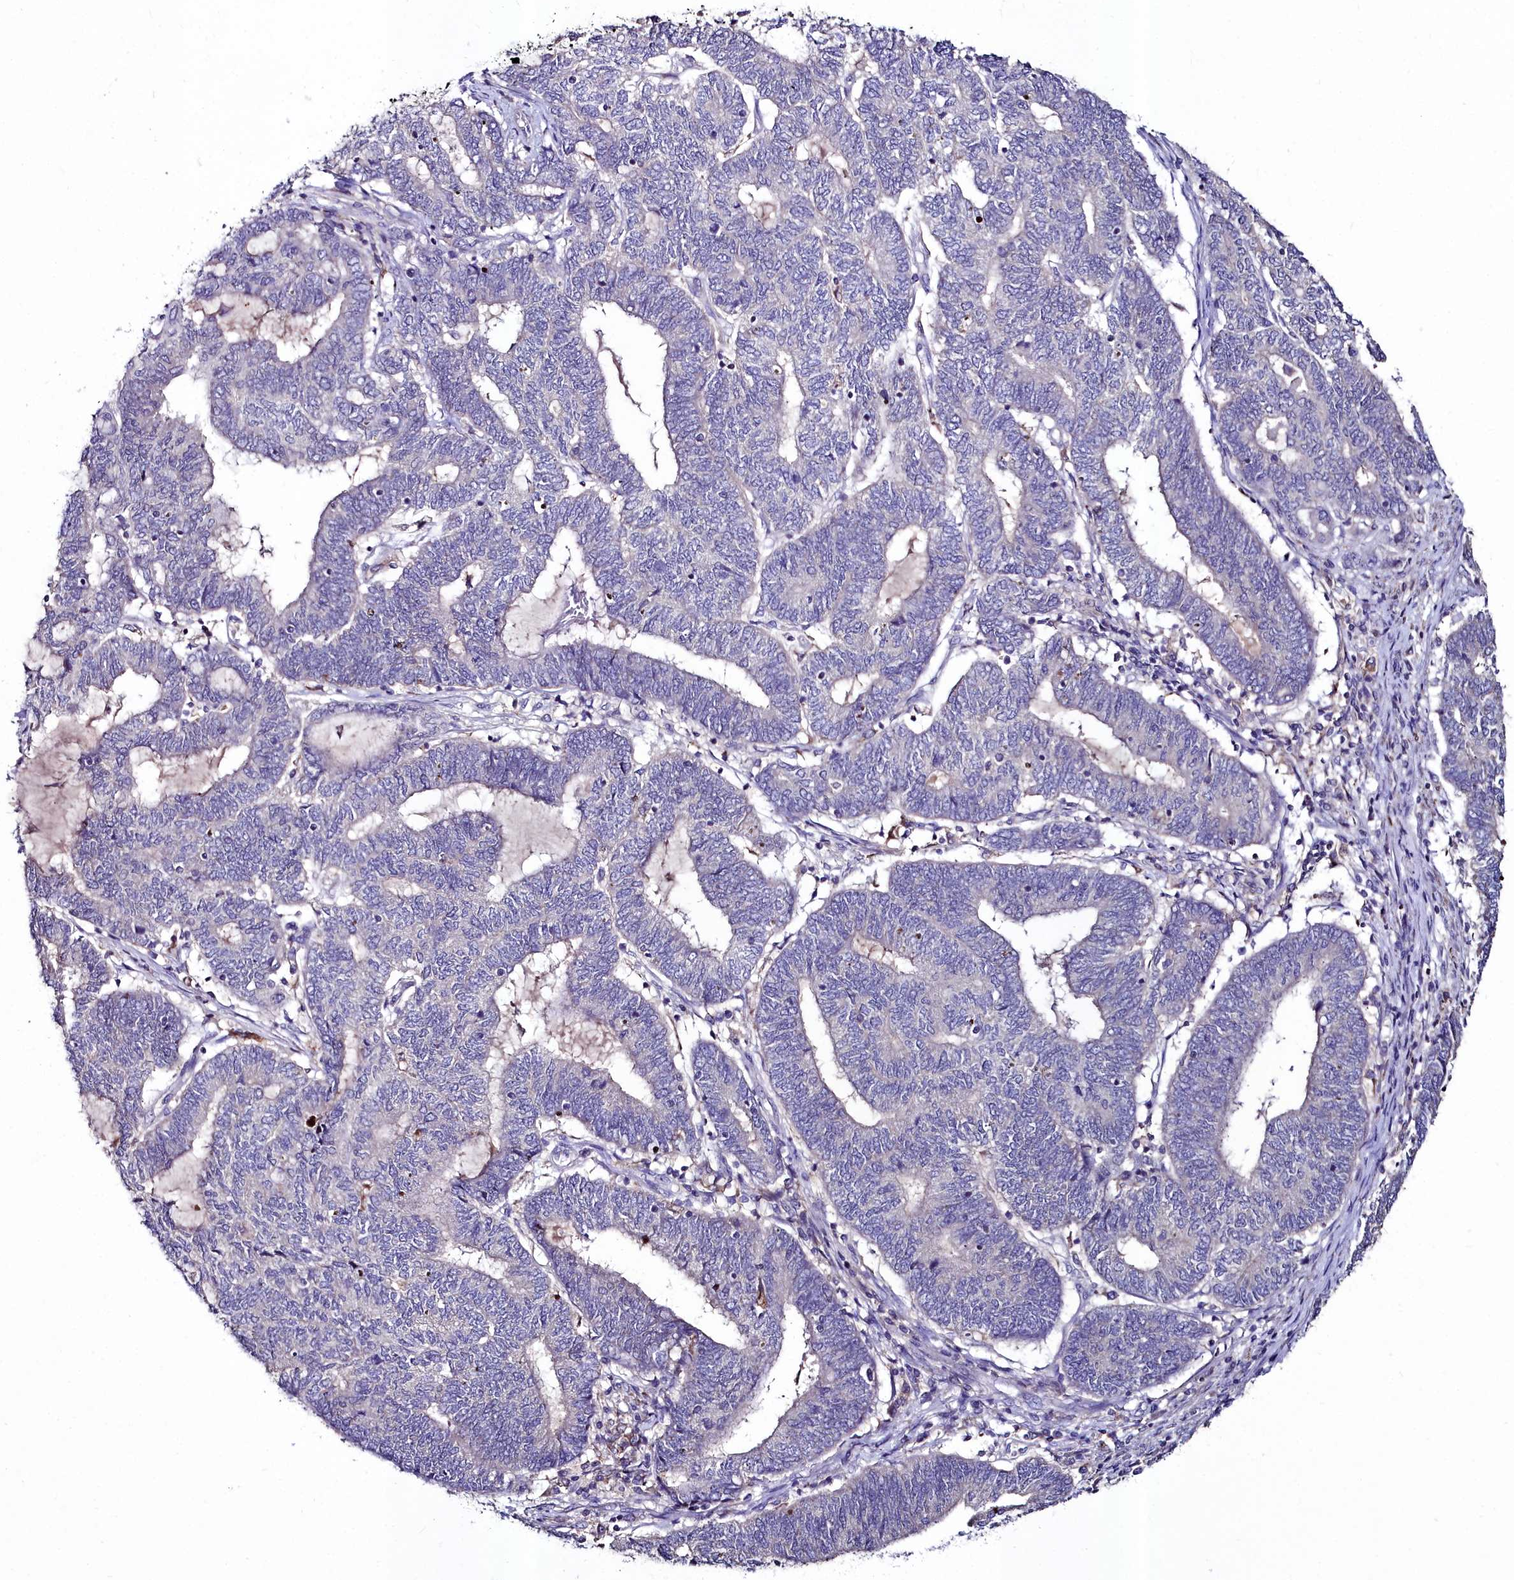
{"staining": {"intensity": "negative", "quantity": "none", "location": "none"}, "tissue": "endometrial cancer", "cell_type": "Tumor cells", "image_type": "cancer", "snomed": [{"axis": "morphology", "description": "Adenocarcinoma, NOS"}, {"axis": "topography", "description": "Uterus"}, {"axis": "topography", "description": "Endometrium"}], "caption": "Tumor cells show no significant protein expression in endometrial cancer.", "gene": "AMBRA1", "patient": {"sex": "female", "age": 70}}